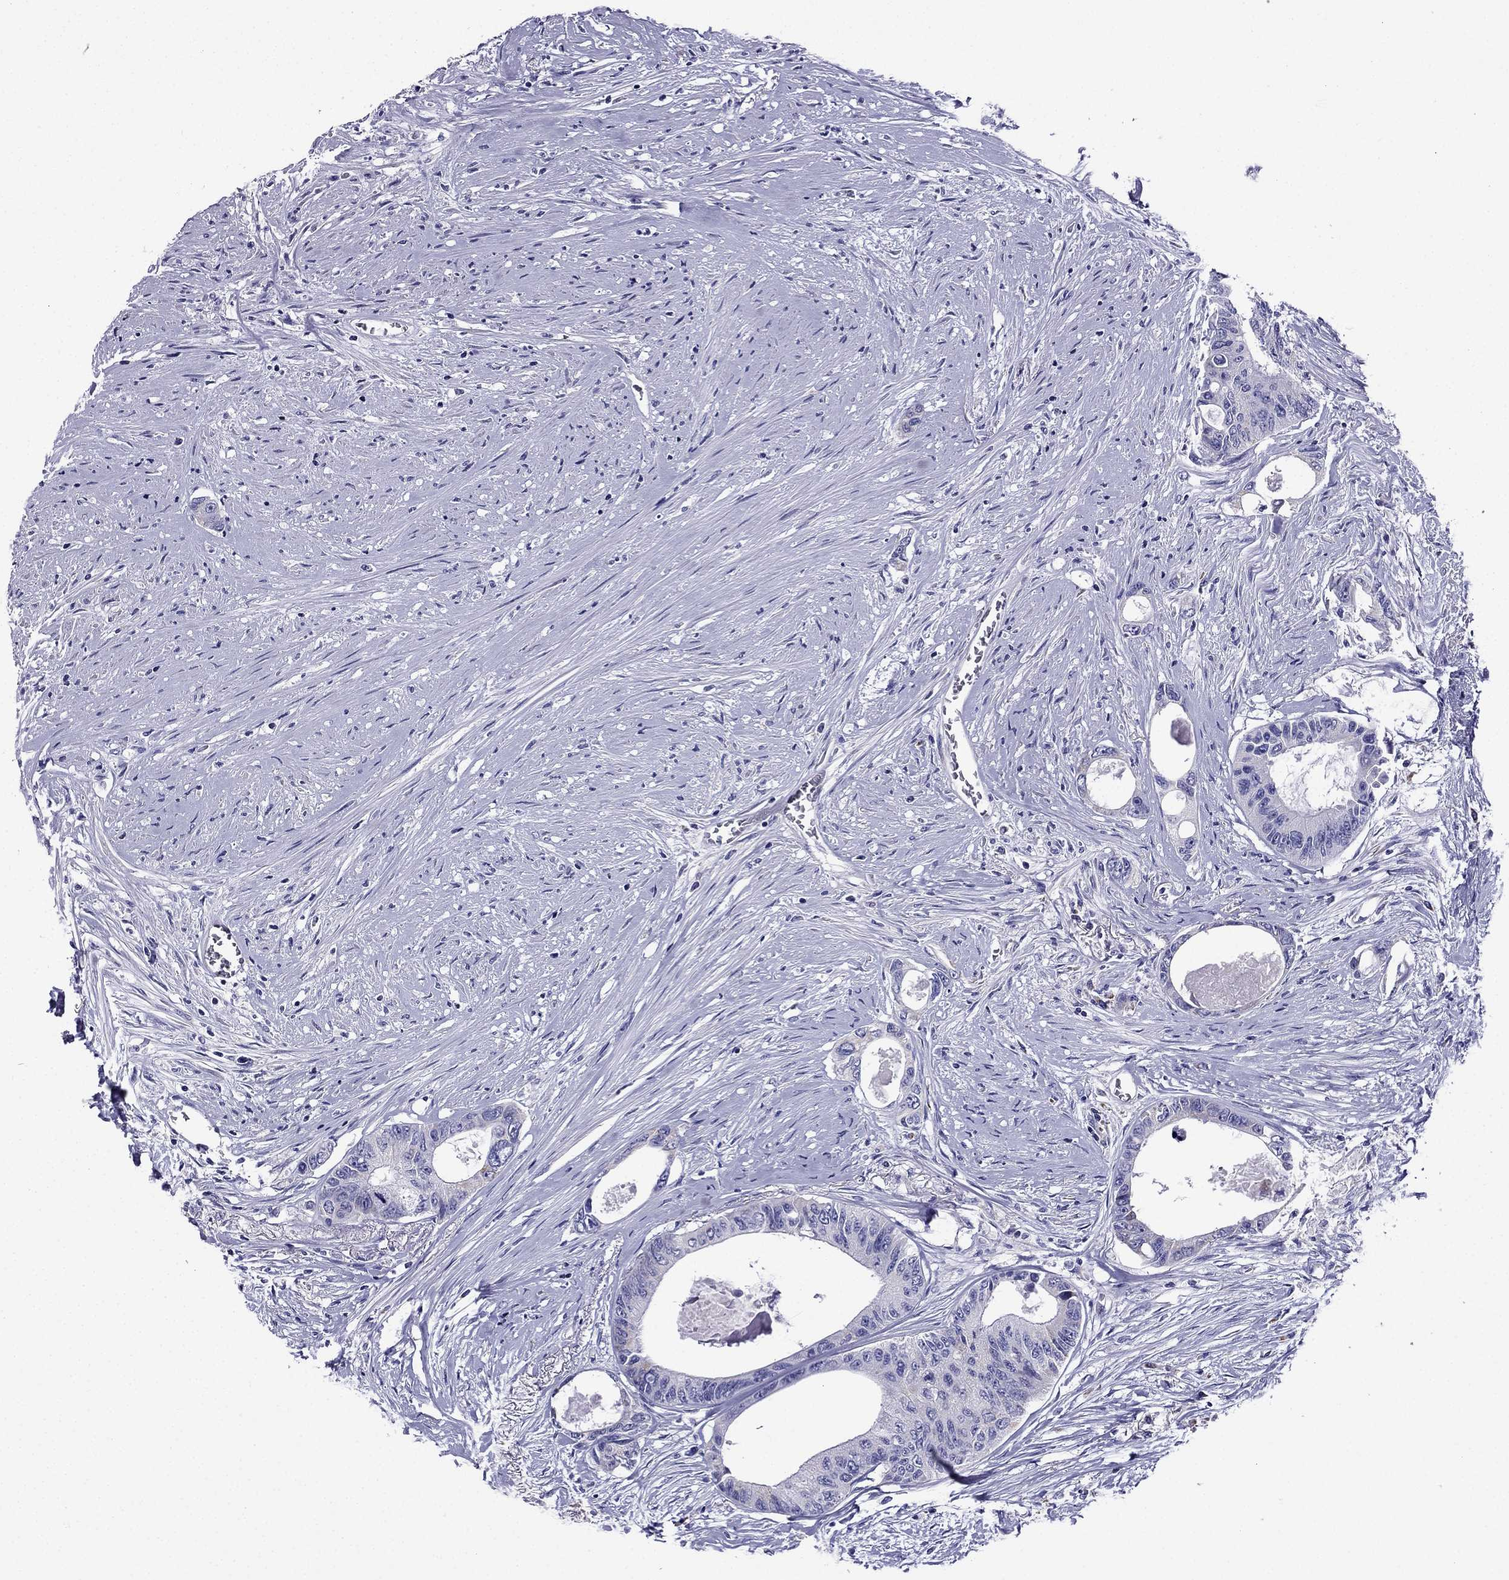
{"staining": {"intensity": "negative", "quantity": "none", "location": "none"}, "tissue": "colorectal cancer", "cell_type": "Tumor cells", "image_type": "cancer", "snomed": [{"axis": "morphology", "description": "Adenocarcinoma, NOS"}, {"axis": "topography", "description": "Rectum"}], "caption": "Micrograph shows no significant protein staining in tumor cells of colorectal cancer (adenocarcinoma).", "gene": "KIF5A", "patient": {"sex": "male", "age": 59}}